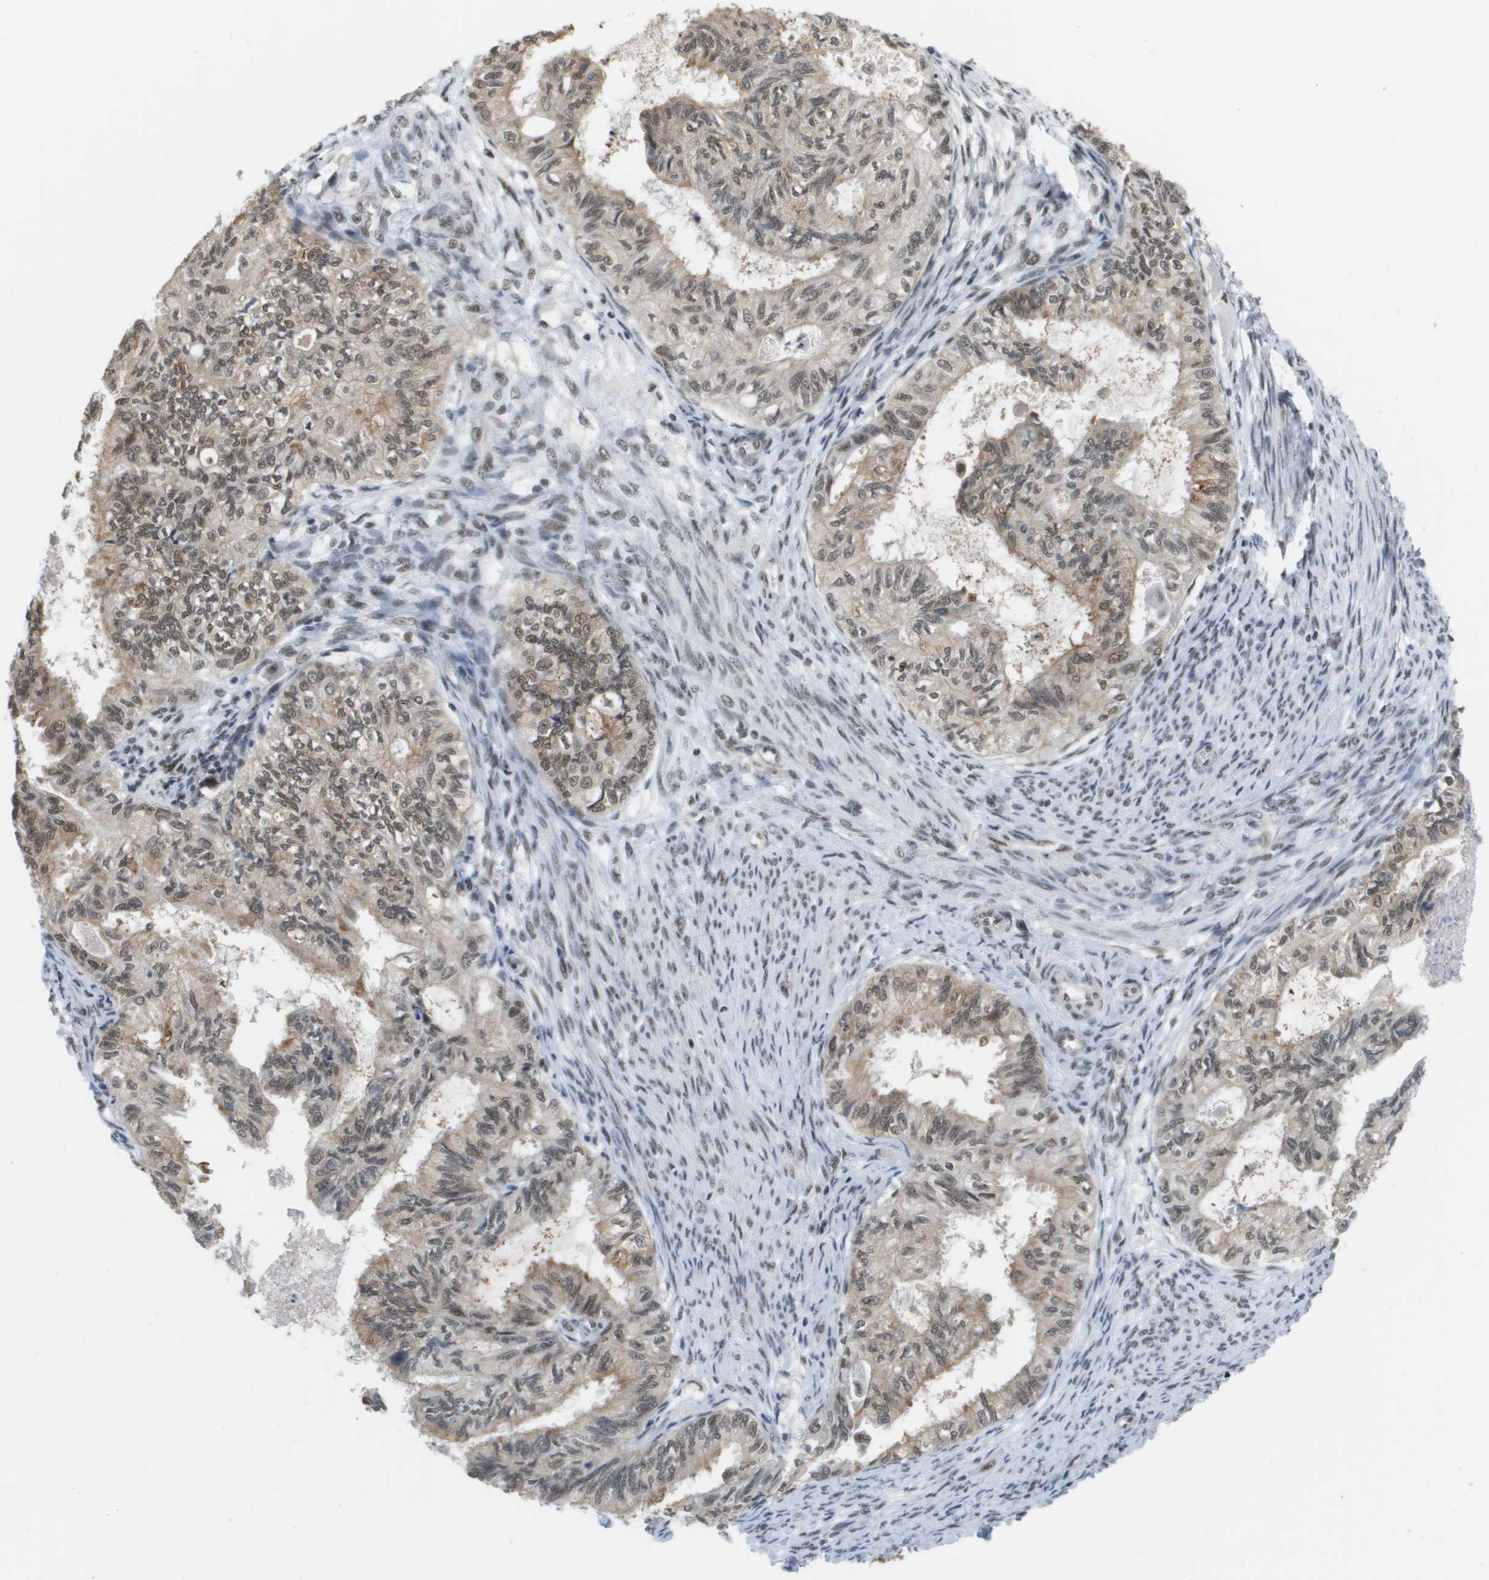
{"staining": {"intensity": "weak", "quantity": ">75%", "location": "cytoplasmic/membranous,nuclear"}, "tissue": "cervical cancer", "cell_type": "Tumor cells", "image_type": "cancer", "snomed": [{"axis": "morphology", "description": "Normal tissue, NOS"}, {"axis": "morphology", "description": "Adenocarcinoma, NOS"}, {"axis": "topography", "description": "Cervix"}, {"axis": "topography", "description": "Endometrium"}], "caption": "A high-resolution histopathology image shows IHC staining of cervical cancer (adenocarcinoma), which reveals weak cytoplasmic/membranous and nuclear positivity in about >75% of tumor cells.", "gene": "ISY1", "patient": {"sex": "female", "age": 86}}